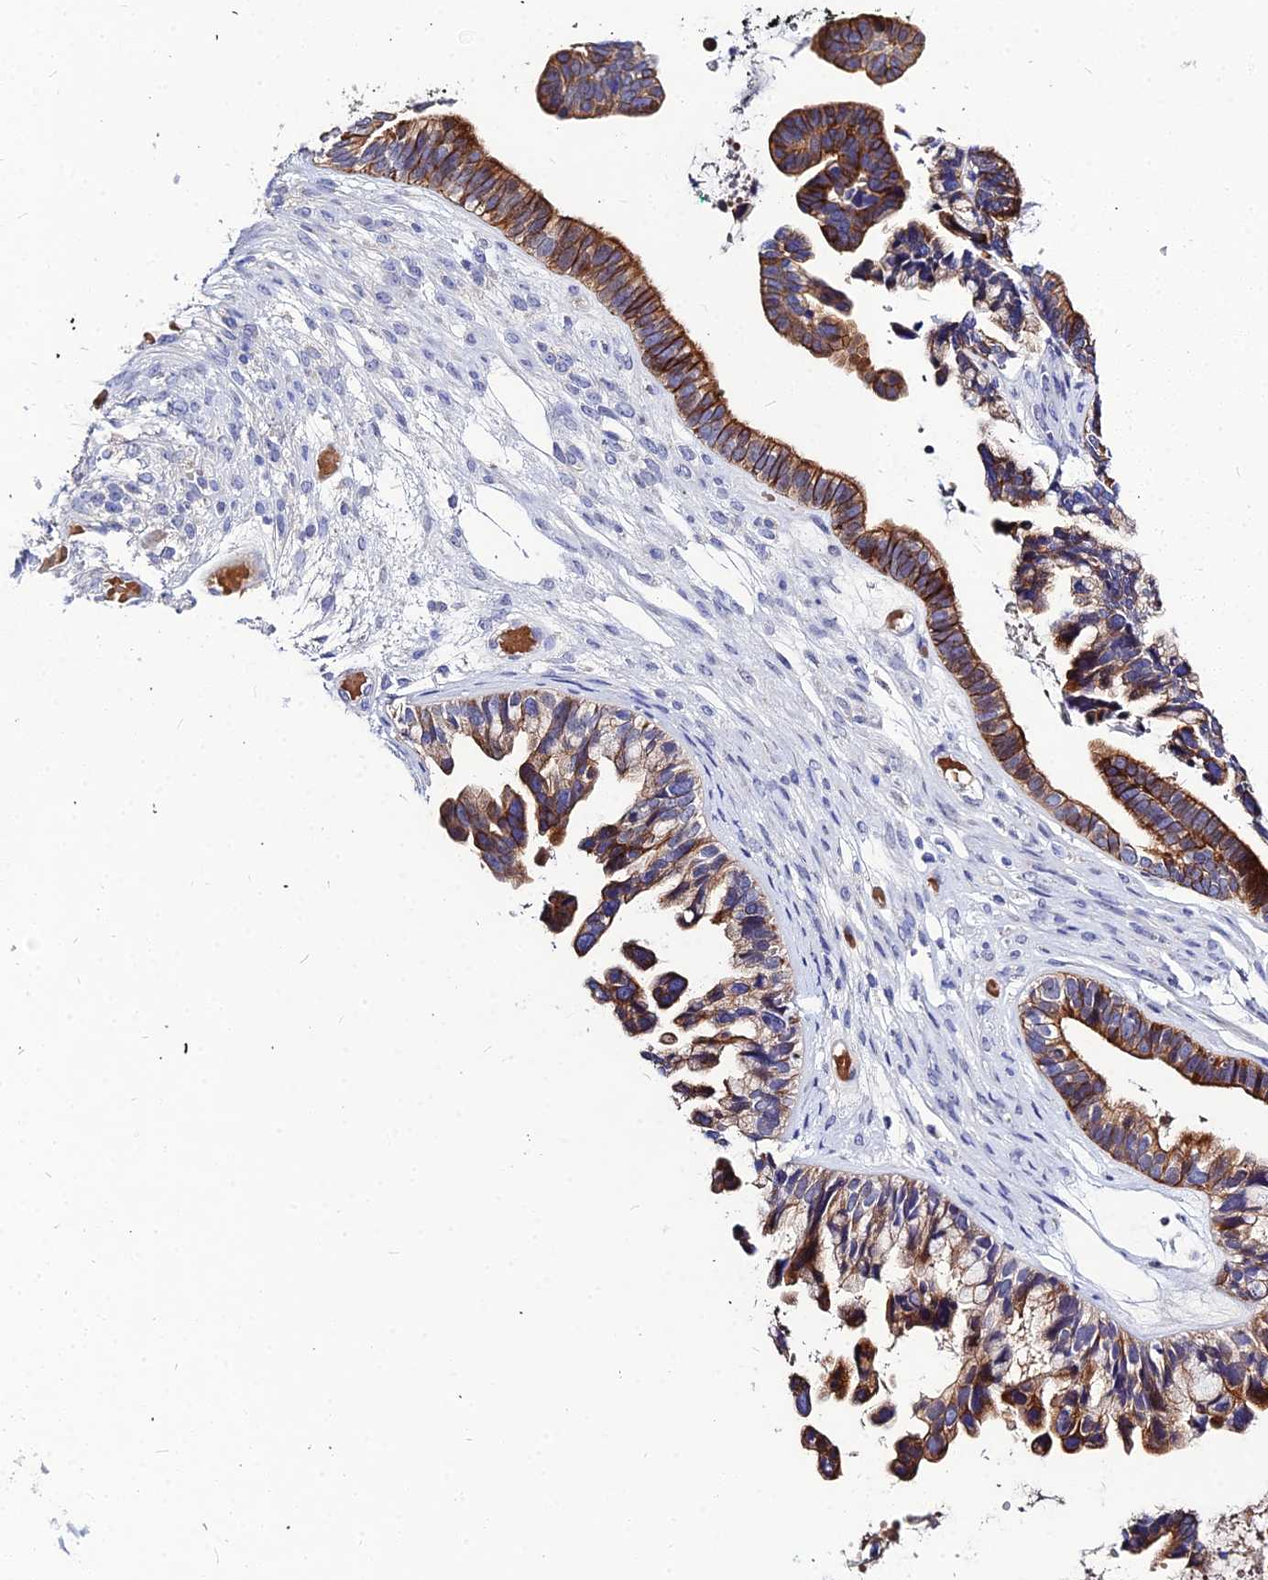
{"staining": {"intensity": "strong", "quantity": ">75%", "location": "cytoplasmic/membranous"}, "tissue": "ovarian cancer", "cell_type": "Tumor cells", "image_type": "cancer", "snomed": [{"axis": "morphology", "description": "Cystadenocarcinoma, serous, NOS"}, {"axis": "topography", "description": "Ovary"}], "caption": "DAB (3,3'-diaminobenzidine) immunohistochemical staining of human ovarian cancer (serous cystadenocarcinoma) shows strong cytoplasmic/membranous protein expression in approximately >75% of tumor cells. Ihc stains the protein of interest in brown and the nuclei are stained blue.", "gene": "DMRTA1", "patient": {"sex": "female", "age": 56}}